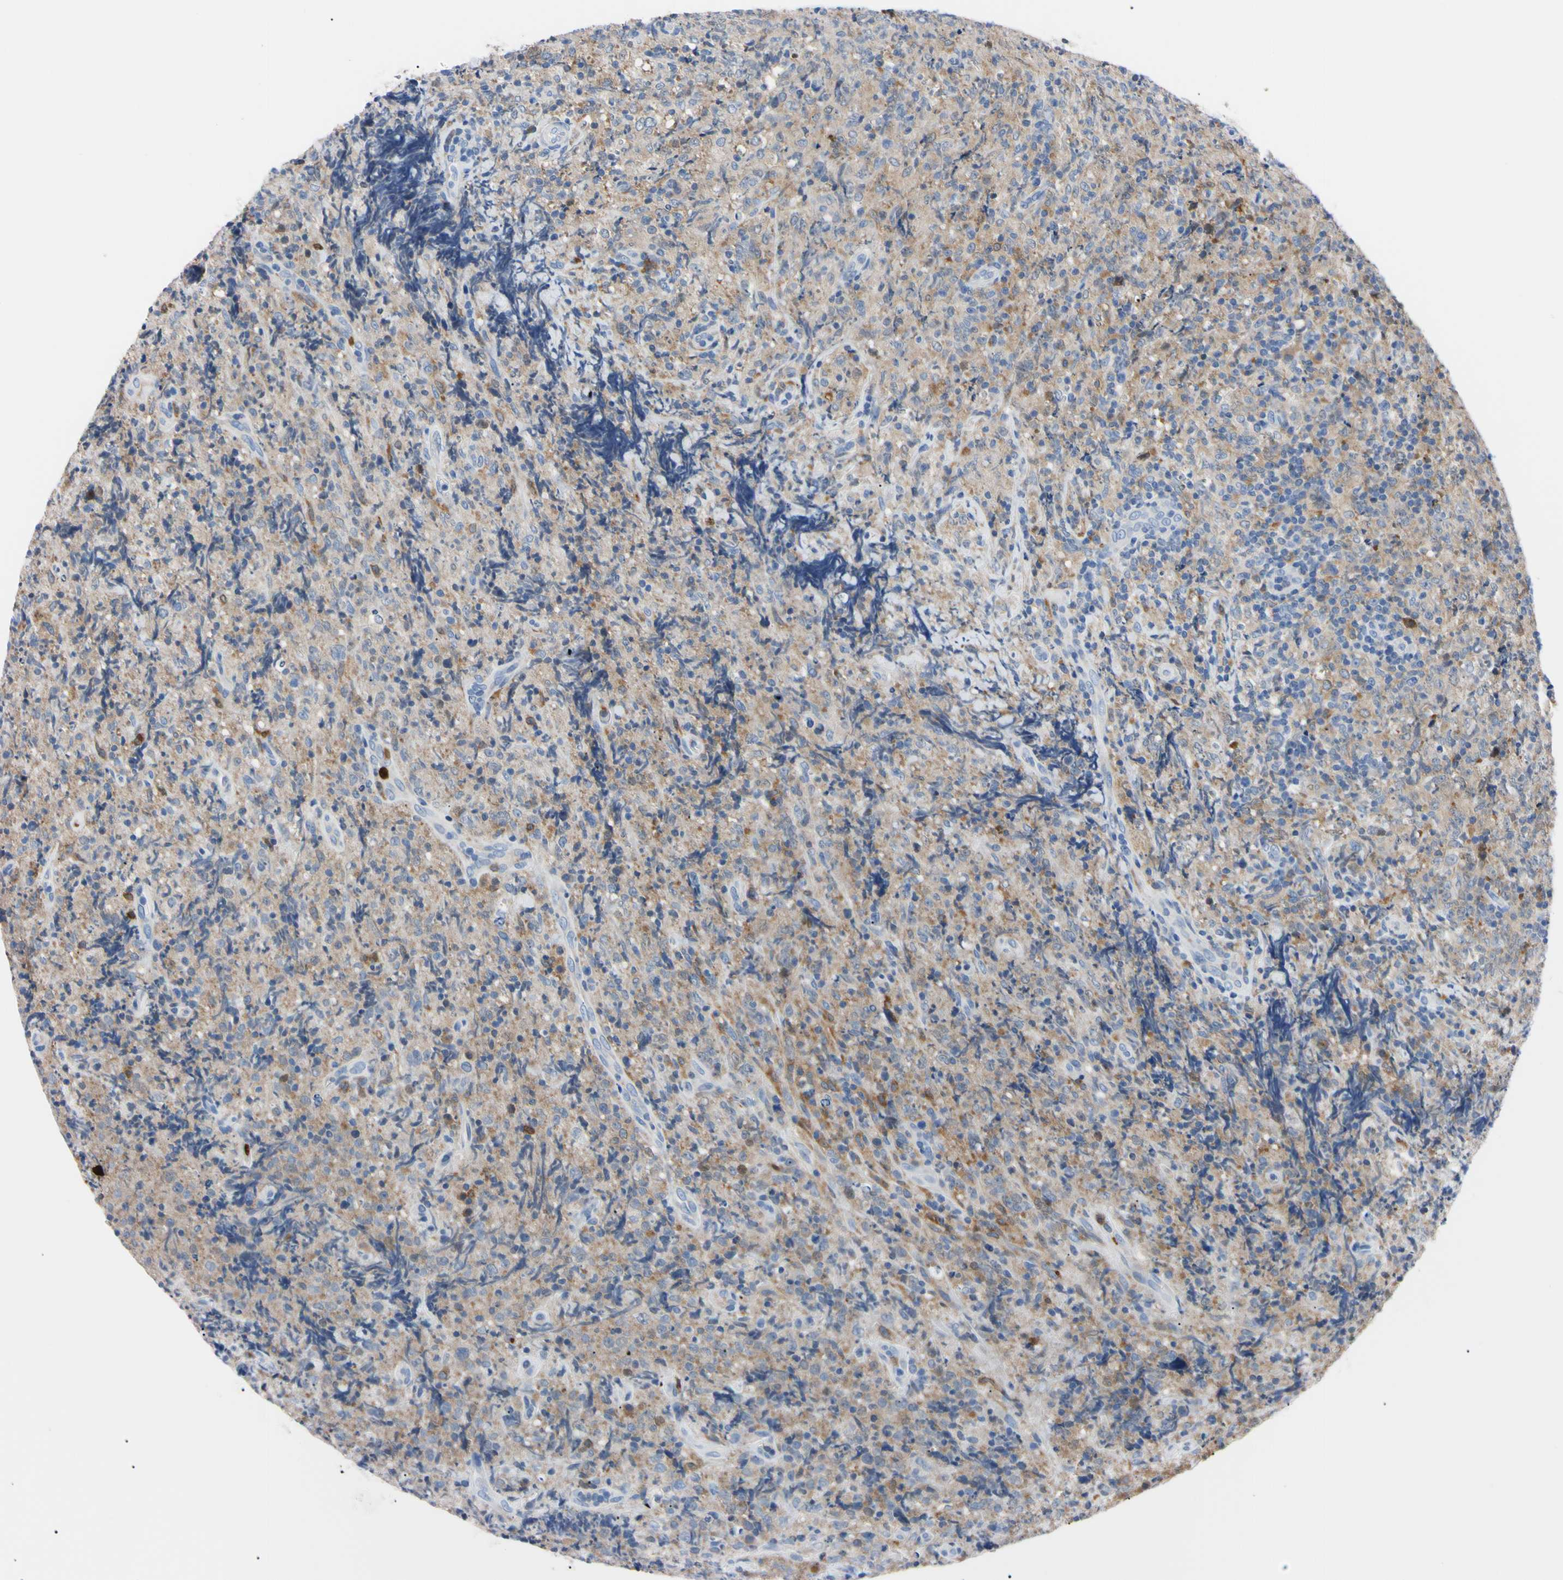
{"staining": {"intensity": "weak", "quantity": ">75%", "location": "cytoplasmic/membranous"}, "tissue": "lymphoma", "cell_type": "Tumor cells", "image_type": "cancer", "snomed": [{"axis": "morphology", "description": "Malignant lymphoma, non-Hodgkin's type, High grade"}, {"axis": "topography", "description": "Tonsil"}], "caption": "Protein staining of high-grade malignant lymphoma, non-Hodgkin's type tissue demonstrates weak cytoplasmic/membranous positivity in about >75% of tumor cells.", "gene": "NCF4", "patient": {"sex": "female", "age": 36}}